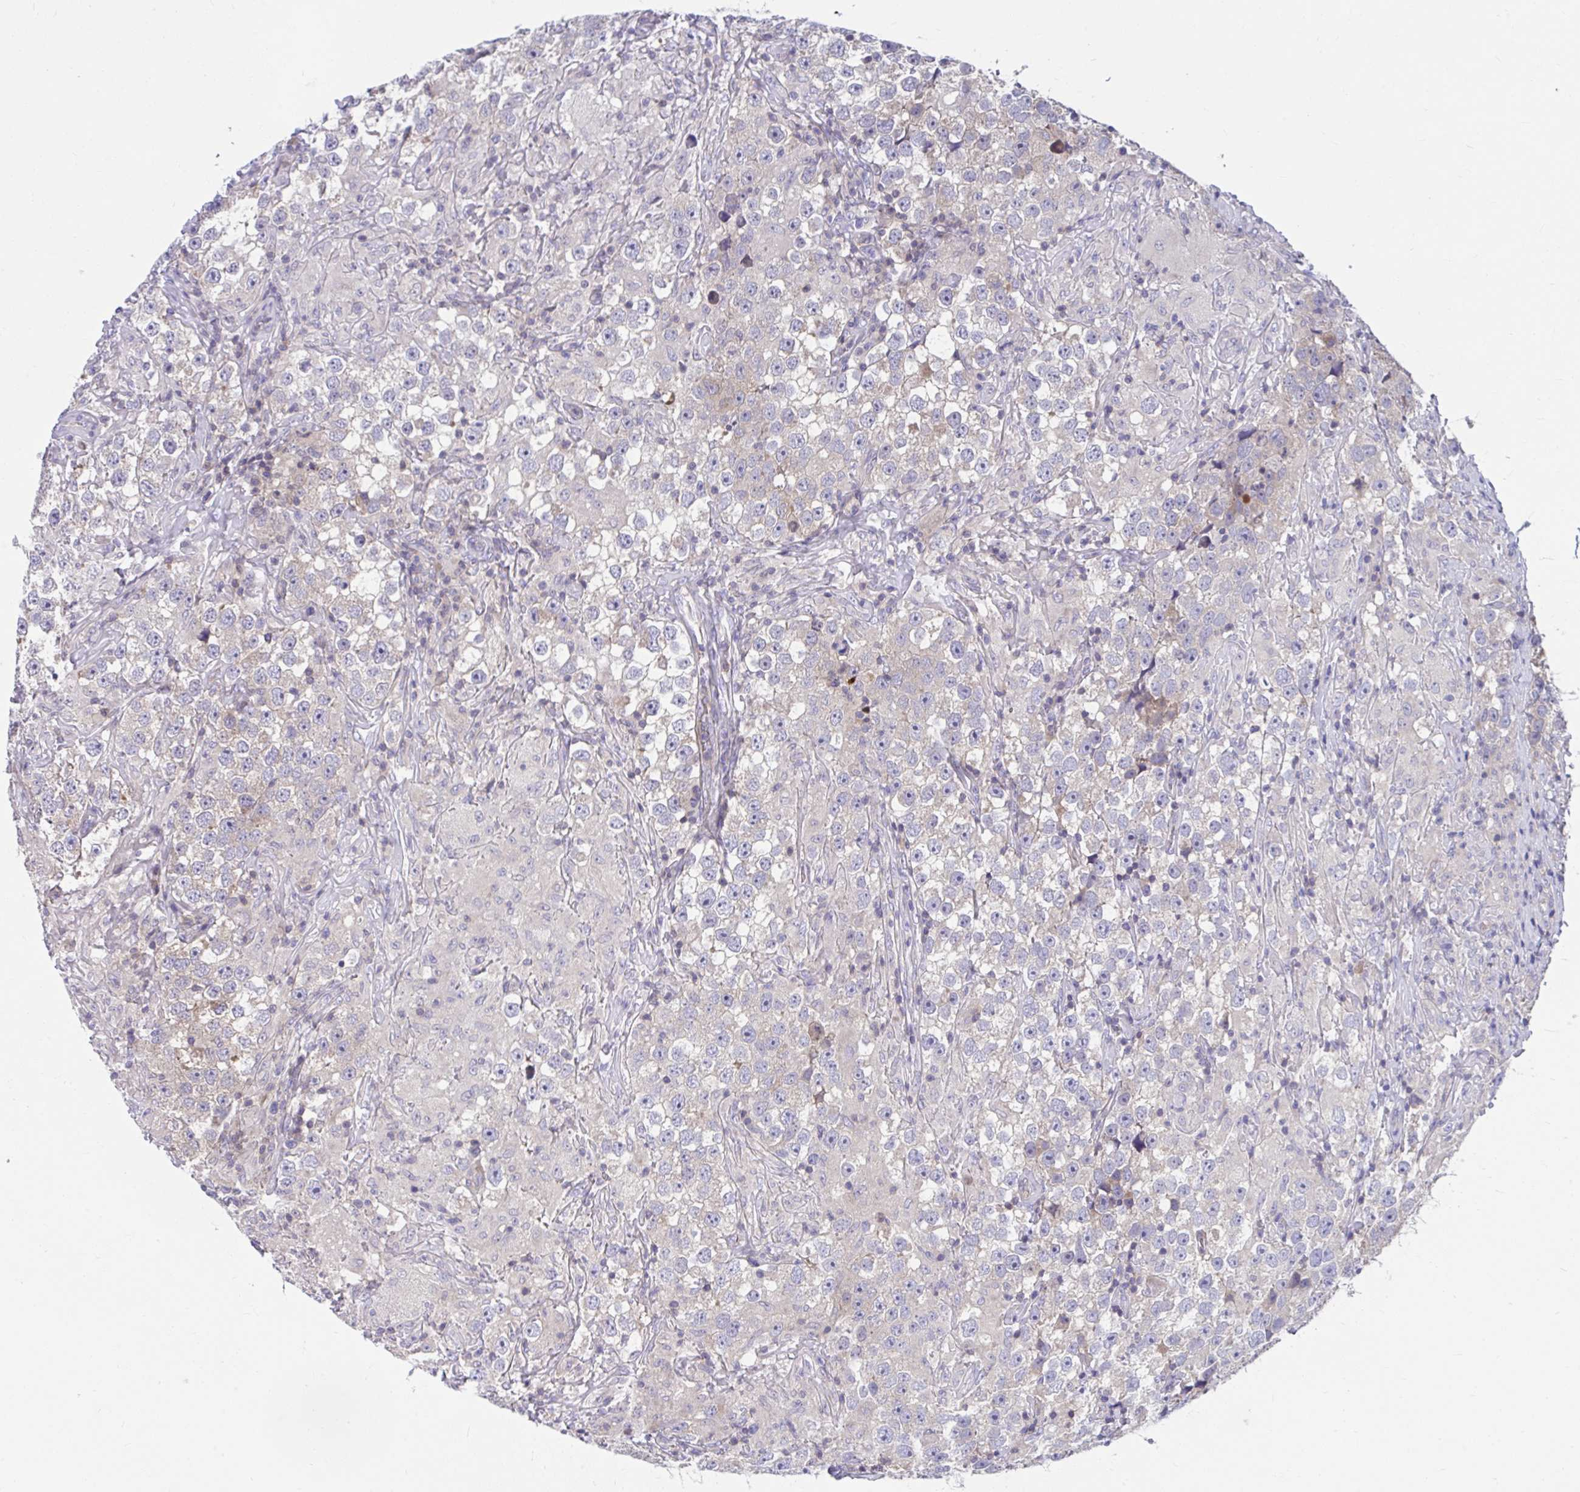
{"staining": {"intensity": "weak", "quantity": "<25%", "location": "cytoplasmic/membranous"}, "tissue": "testis cancer", "cell_type": "Tumor cells", "image_type": "cancer", "snomed": [{"axis": "morphology", "description": "Seminoma, NOS"}, {"axis": "topography", "description": "Testis"}], "caption": "Immunohistochemistry (IHC) photomicrograph of seminoma (testis) stained for a protein (brown), which shows no staining in tumor cells.", "gene": "PCDHB7", "patient": {"sex": "male", "age": 46}}